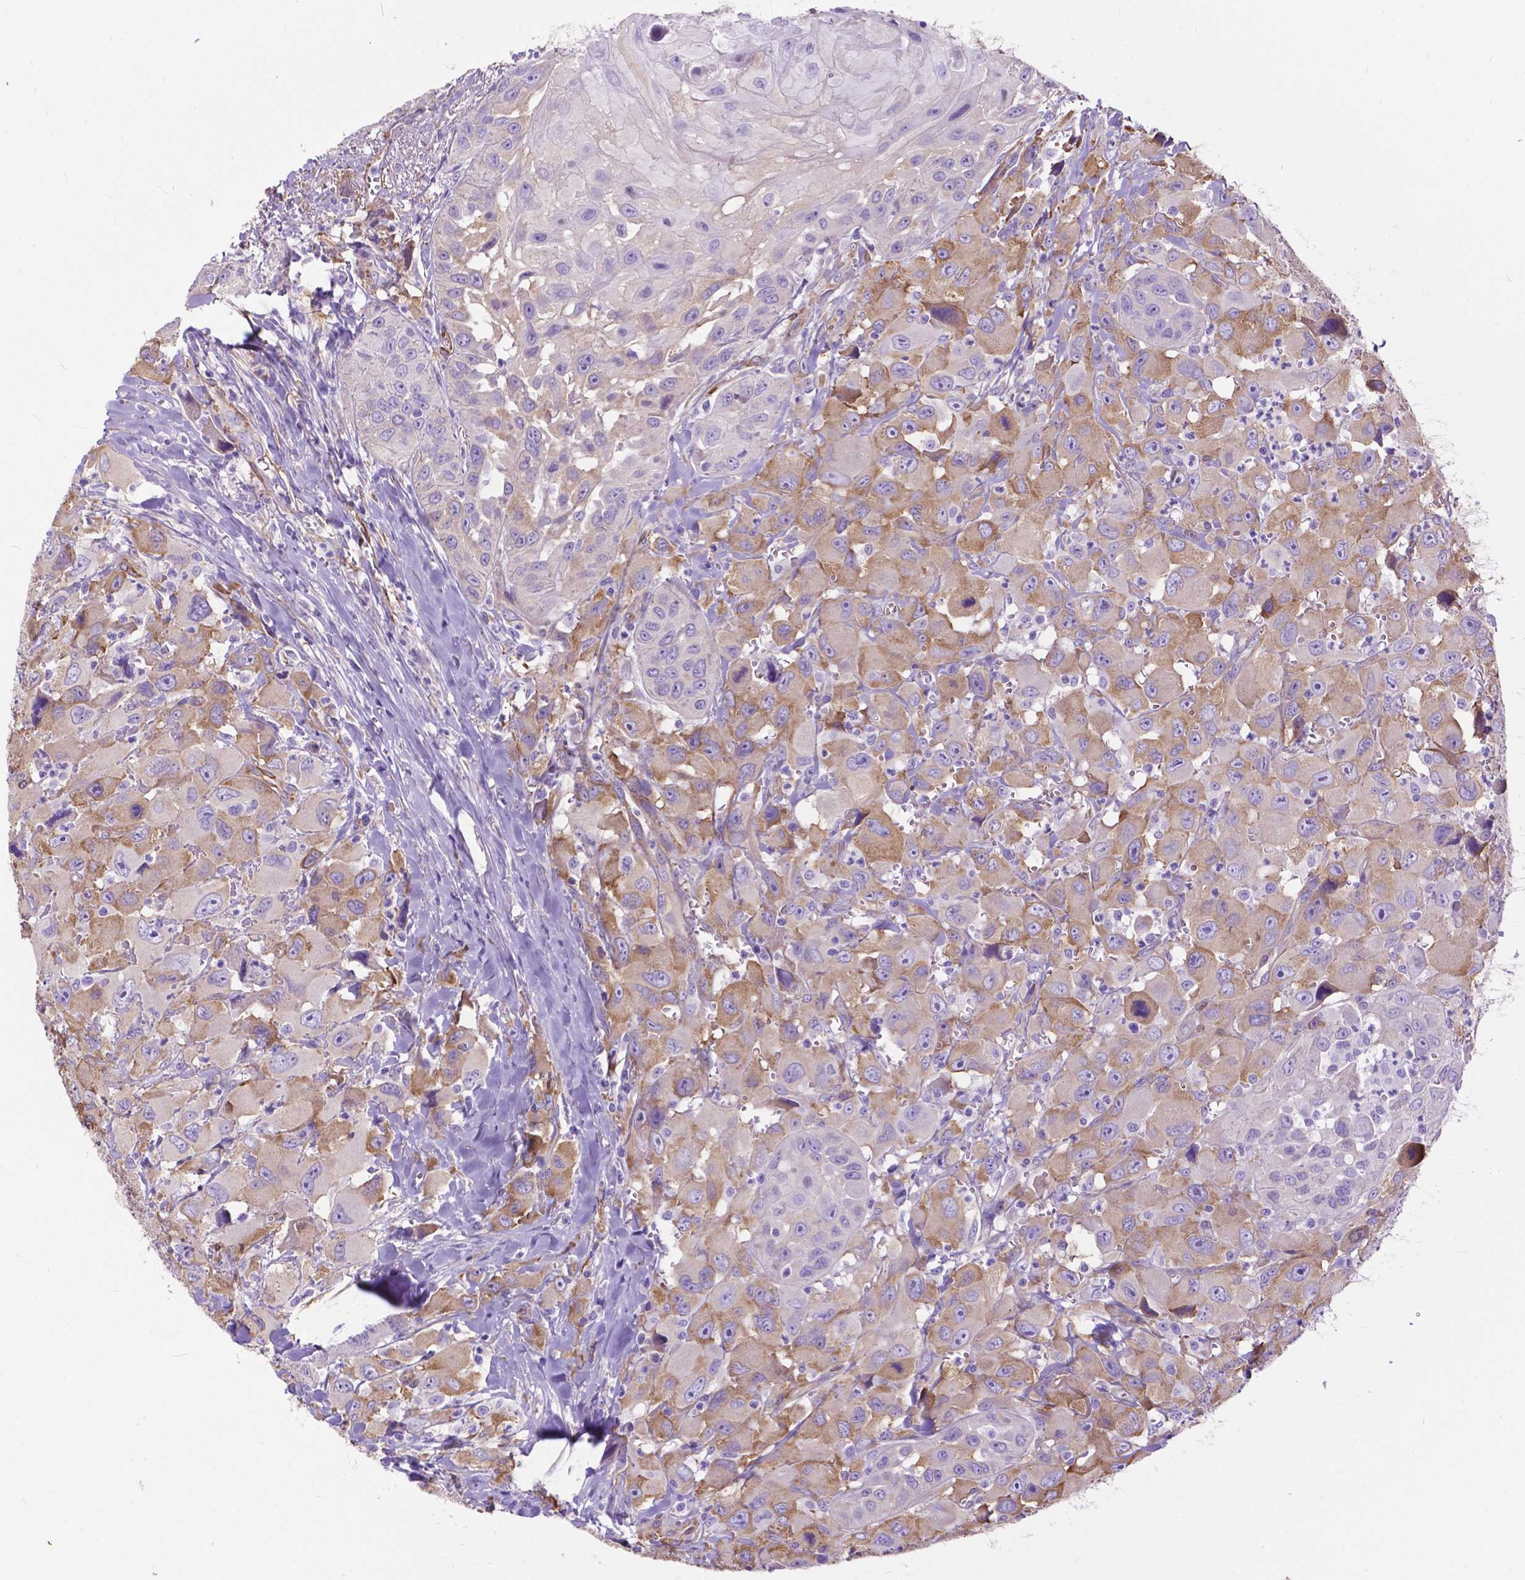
{"staining": {"intensity": "moderate", "quantity": "25%-75%", "location": "cytoplasmic/membranous"}, "tissue": "head and neck cancer", "cell_type": "Tumor cells", "image_type": "cancer", "snomed": [{"axis": "morphology", "description": "Squamous cell carcinoma, NOS"}, {"axis": "morphology", "description": "Squamous cell carcinoma, metastatic, NOS"}, {"axis": "topography", "description": "Oral tissue"}, {"axis": "topography", "description": "Head-Neck"}], "caption": "High-power microscopy captured an immunohistochemistry (IHC) micrograph of head and neck cancer (metastatic squamous cell carcinoma), revealing moderate cytoplasmic/membranous positivity in about 25%-75% of tumor cells. The staining was performed using DAB, with brown indicating positive protein expression. Nuclei are stained blue with hematoxylin.", "gene": "PCDHA12", "patient": {"sex": "female", "age": 85}}